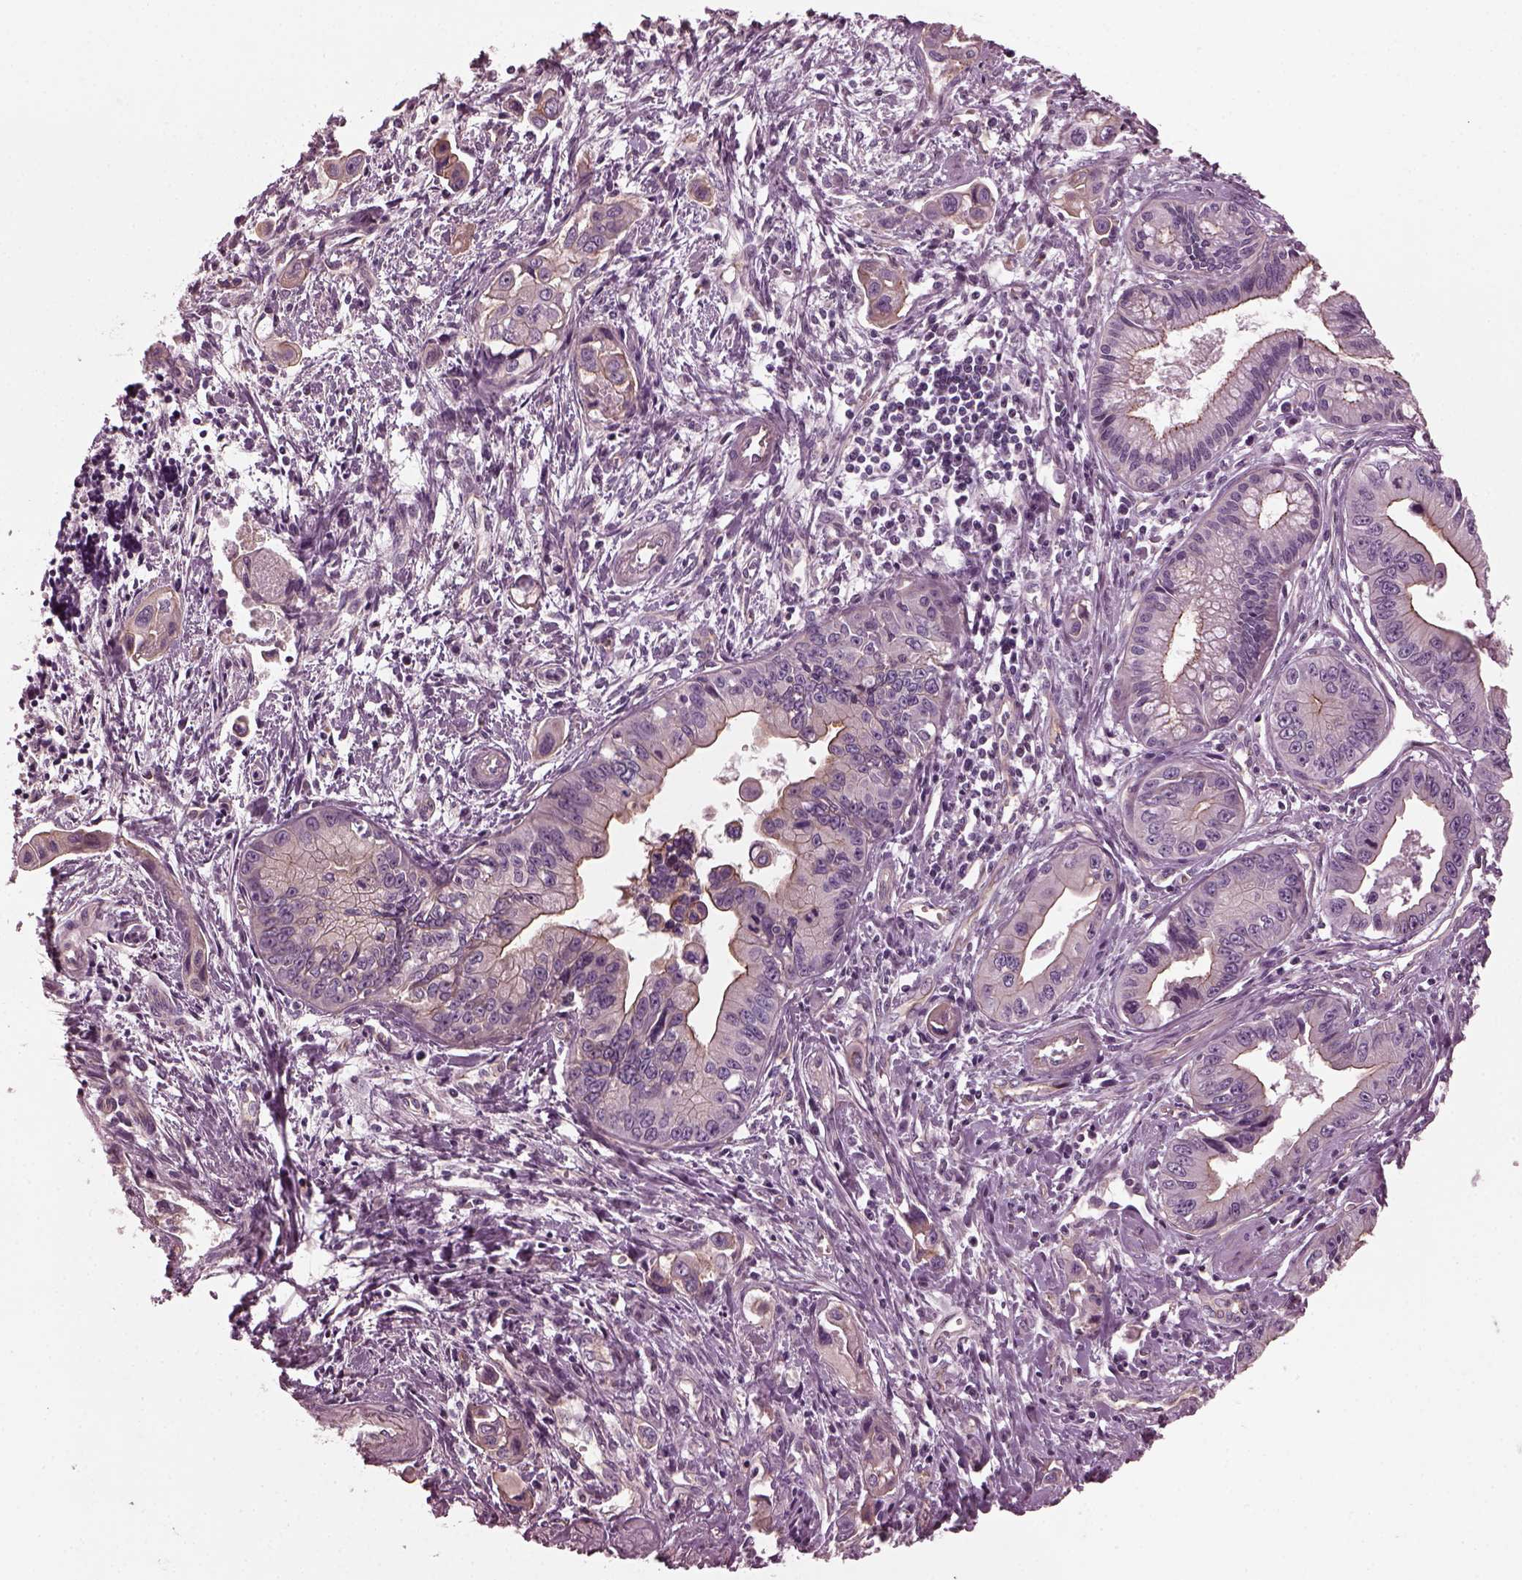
{"staining": {"intensity": "moderate", "quantity": "<25%", "location": "cytoplasmic/membranous"}, "tissue": "pancreatic cancer", "cell_type": "Tumor cells", "image_type": "cancer", "snomed": [{"axis": "morphology", "description": "Adenocarcinoma, NOS"}, {"axis": "topography", "description": "Pancreas"}], "caption": "Immunohistochemical staining of pancreatic cancer reveals moderate cytoplasmic/membranous protein staining in approximately <25% of tumor cells.", "gene": "ODAD1", "patient": {"sex": "male", "age": 60}}